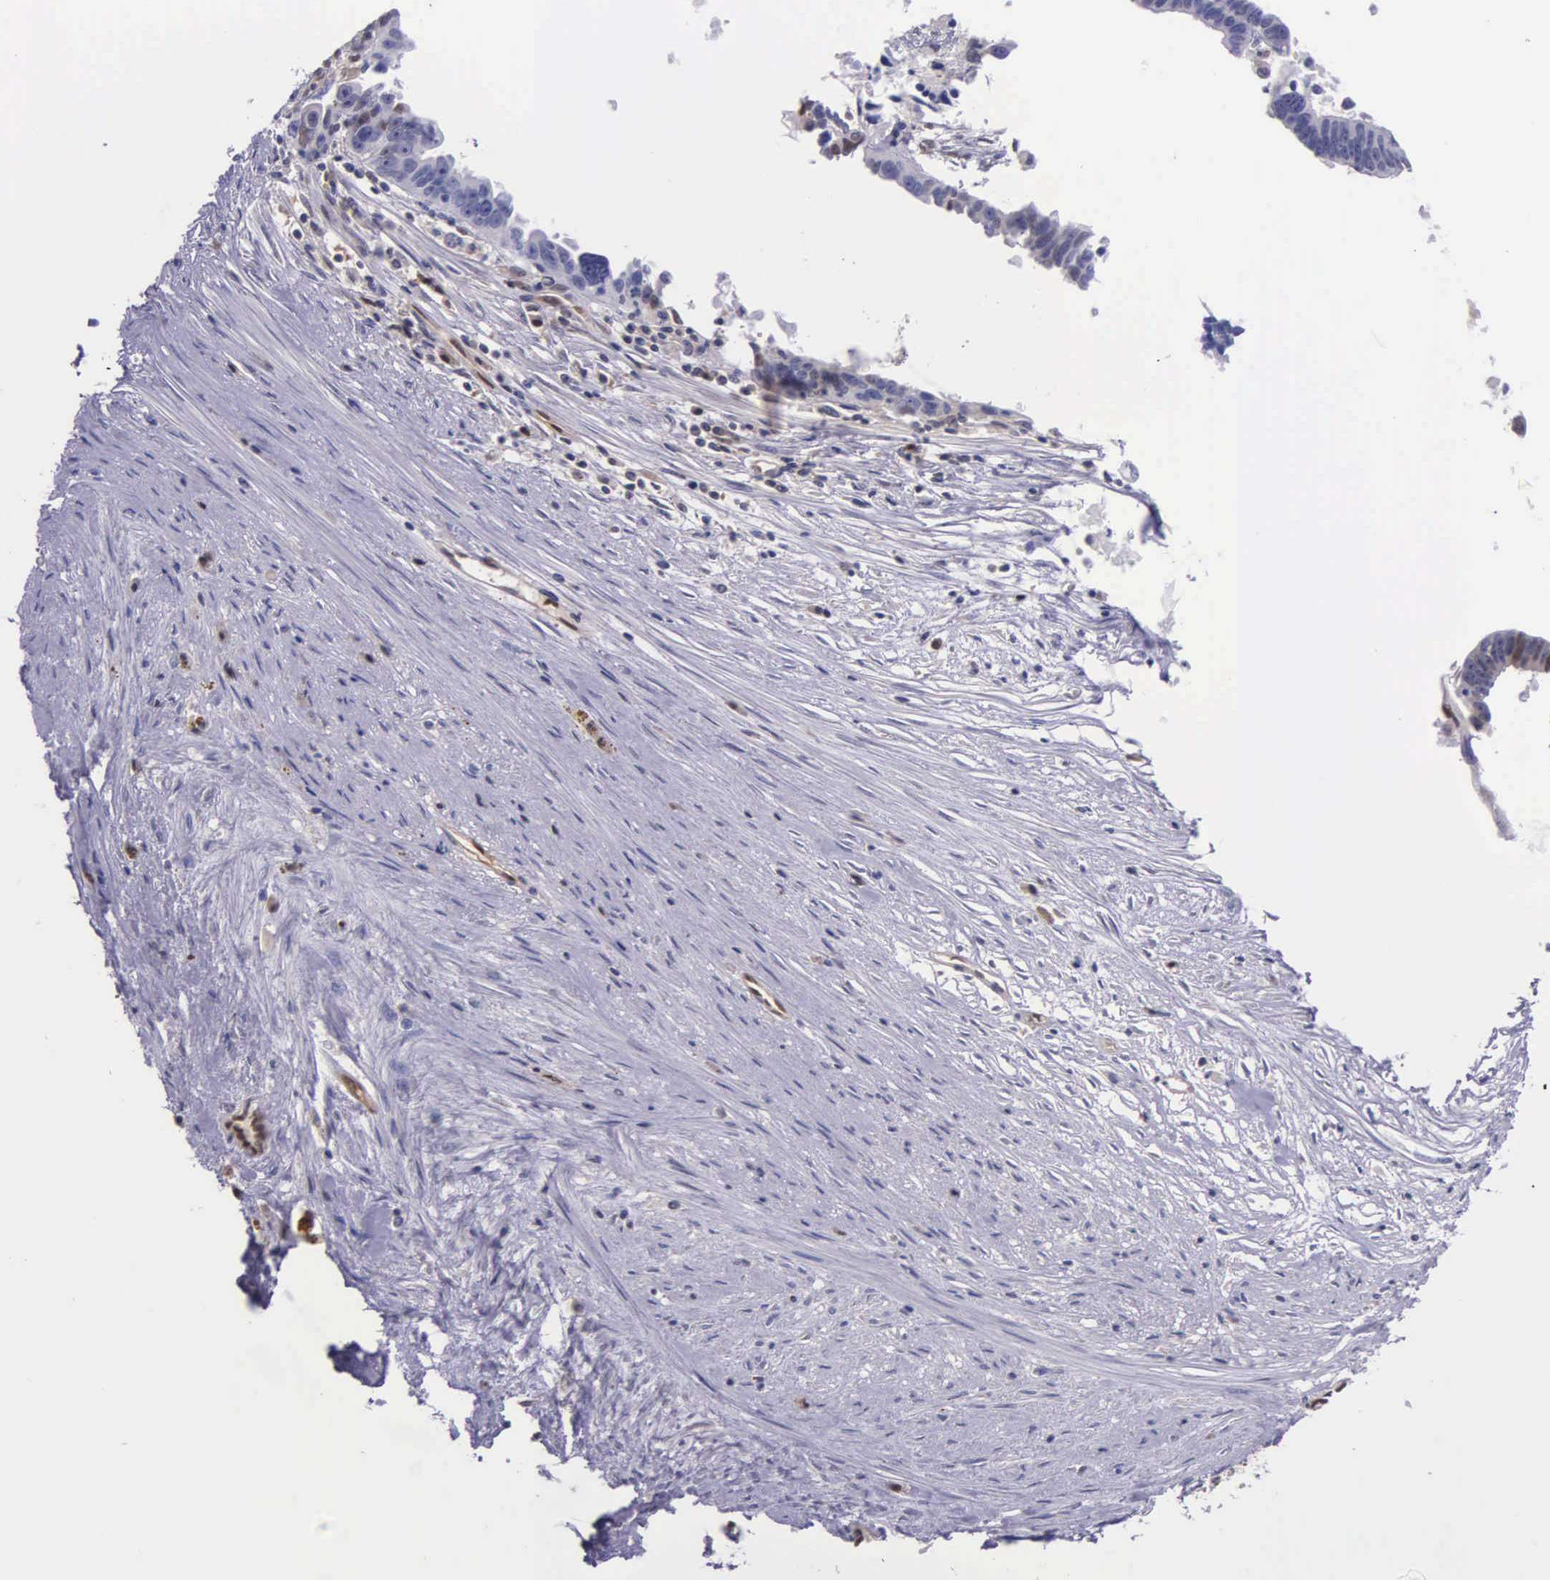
{"staining": {"intensity": "negative", "quantity": "none", "location": "none"}, "tissue": "ovarian cancer", "cell_type": "Tumor cells", "image_type": "cancer", "snomed": [{"axis": "morphology", "description": "Carcinoma, endometroid"}, {"axis": "morphology", "description": "Cystadenocarcinoma, serous, NOS"}, {"axis": "topography", "description": "Ovary"}], "caption": "The immunohistochemistry photomicrograph has no significant expression in tumor cells of ovarian endometroid carcinoma tissue. (DAB (3,3'-diaminobenzidine) immunohistochemistry visualized using brightfield microscopy, high magnification).", "gene": "GMPR2", "patient": {"sex": "female", "age": 45}}